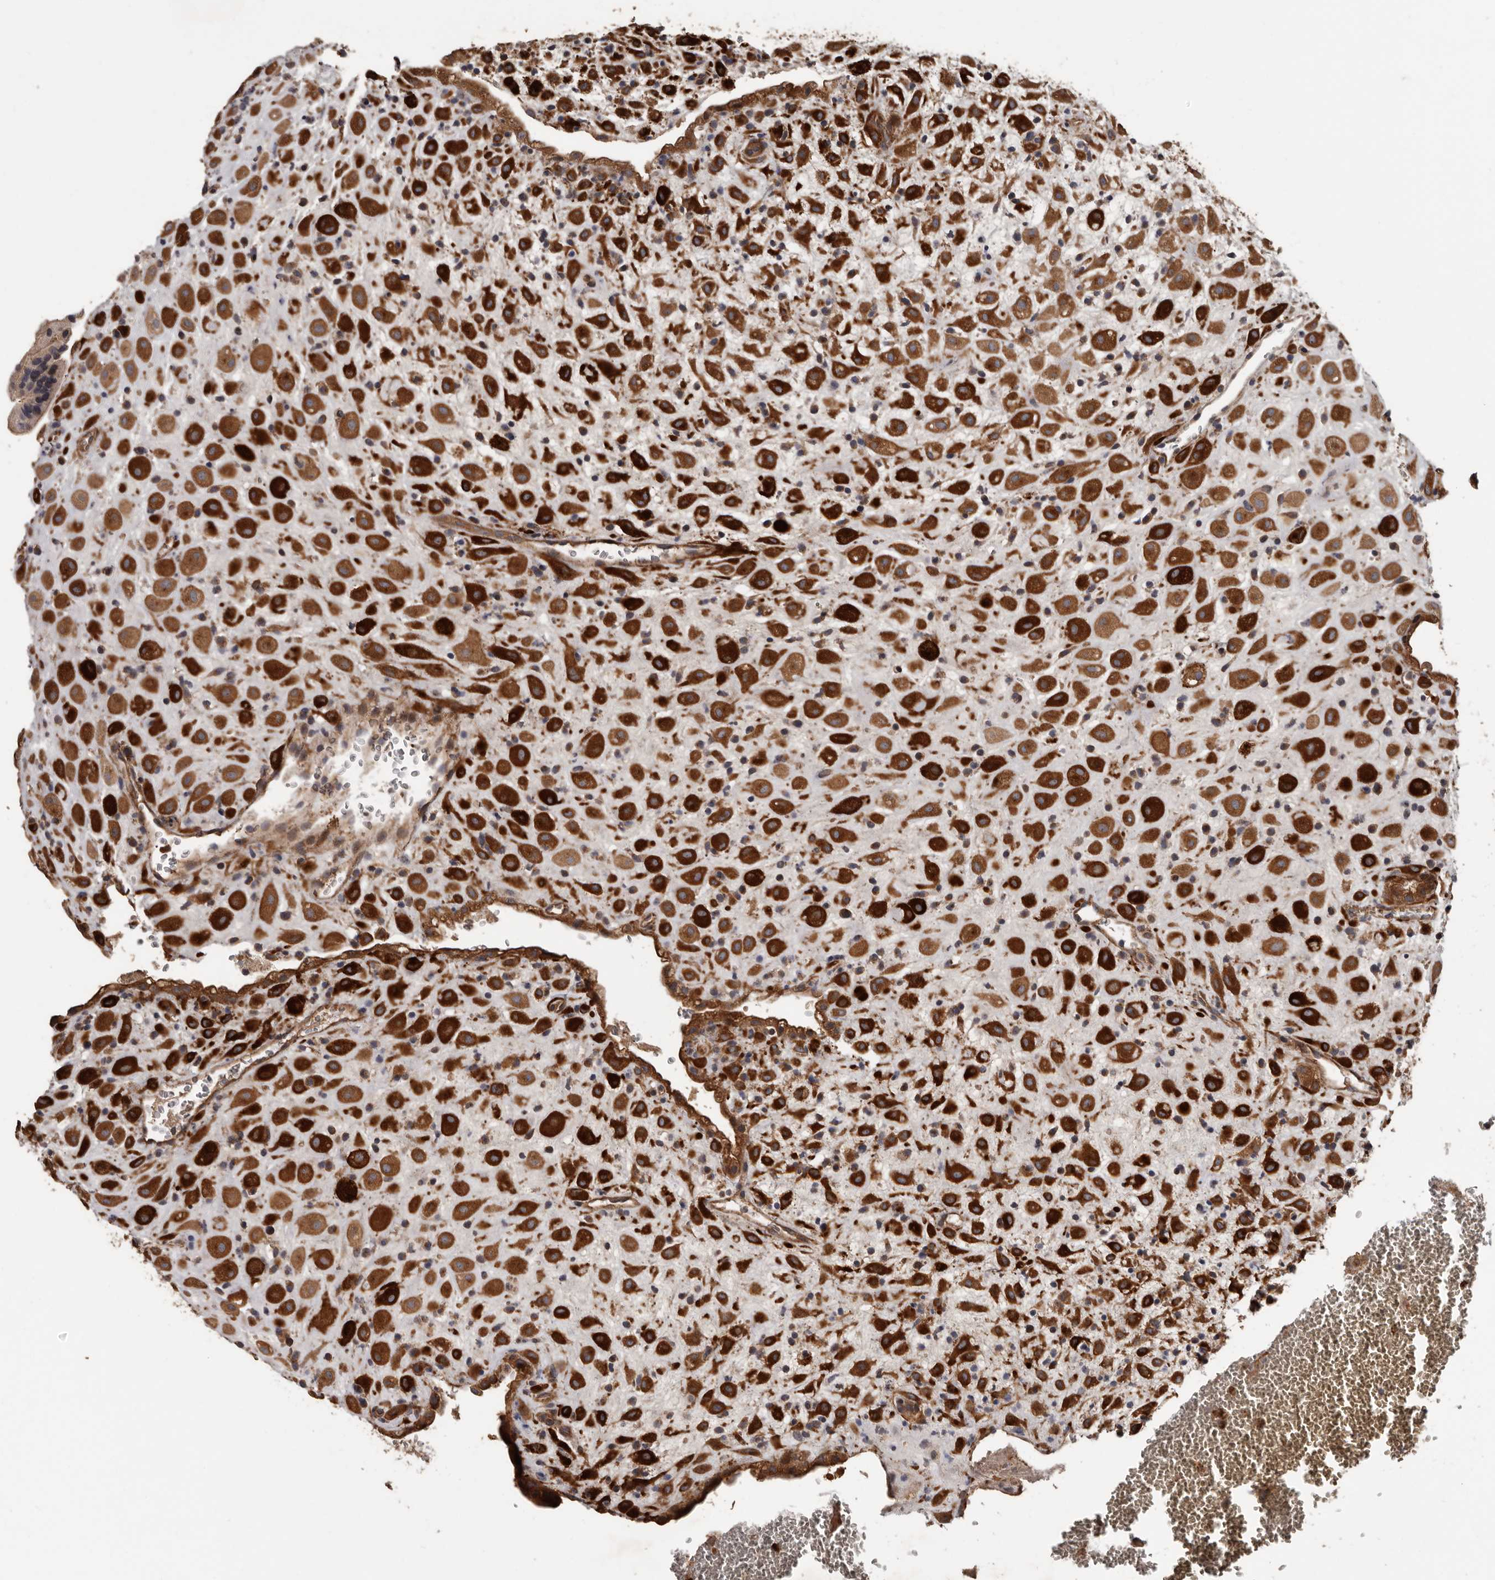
{"staining": {"intensity": "strong", "quantity": ">75%", "location": "cytoplasmic/membranous"}, "tissue": "placenta", "cell_type": "Decidual cells", "image_type": "normal", "snomed": [{"axis": "morphology", "description": "Normal tissue, NOS"}, {"axis": "topography", "description": "Placenta"}], "caption": "High-power microscopy captured an immunohistochemistry micrograph of unremarkable placenta, revealing strong cytoplasmic/membranous expression in approximately >75% of decidual cells. The staining was performed using DAB (3,3'-diaminobenzidine), with brown indicating positive protein expression. Nuclei are stained blue with hematoxylin.", "gene": "ARHGEF5", "patient": {"sex": "female", "age": 35}}